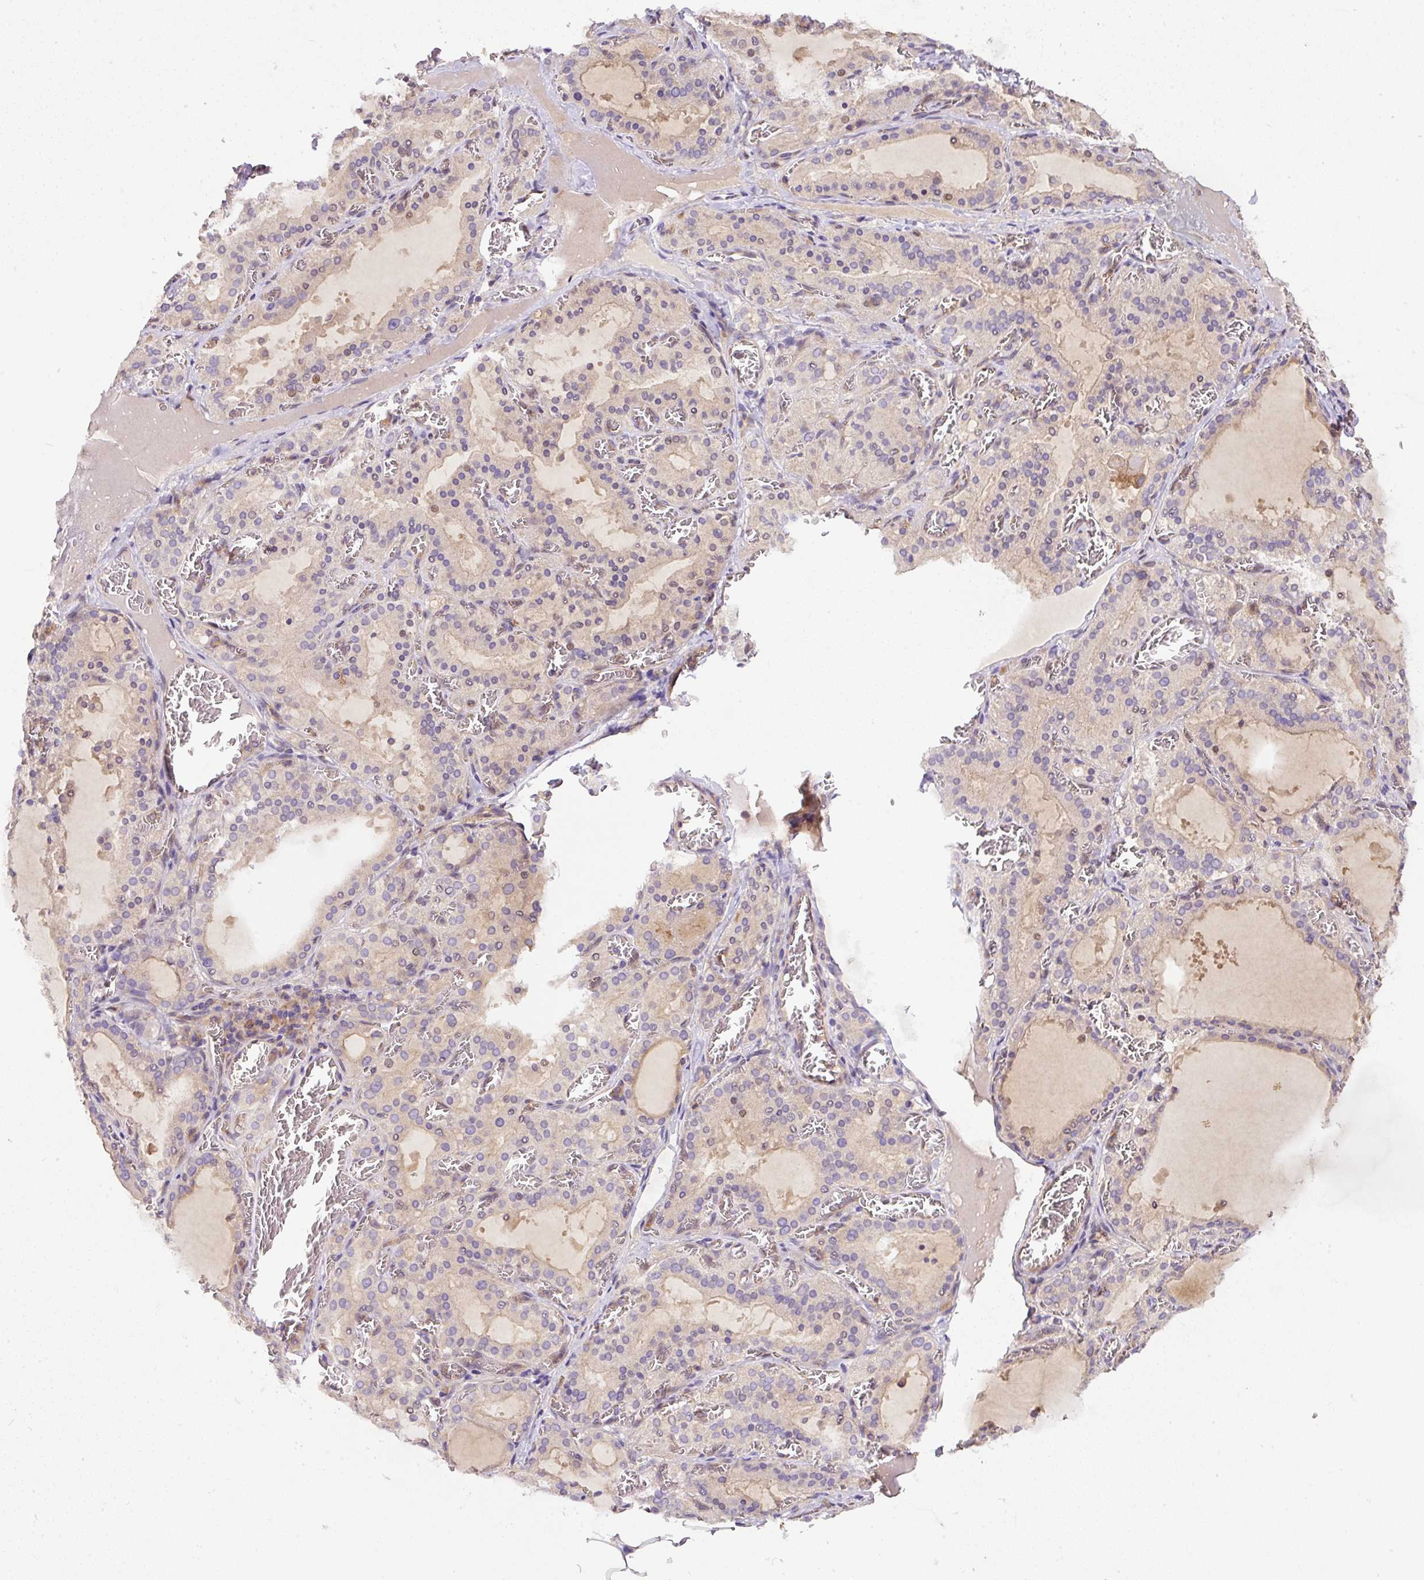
{"staining": {"intensity": "weak", "quantity": "25%-75%", "location": "cytoplasmic/membranous"}, "tissue": "thyroid gland", "cell_type": "Glandular cells", "image_type": "normal", "snomed": [{"axis": "morphology", "description": "Normal tissue, NOS"}, {"axis": "topography", "description": "Thyroid gland"}], "caption": "Immunohistochemical staining of benign human thyroid gland exhibits 25%-75% levels of weak cytoplasmic/membranous protein staining in approximately 25%-75% of glandular cells.", "gene": "DAPK1", "patient": {"sex": "female", "age": 30}}